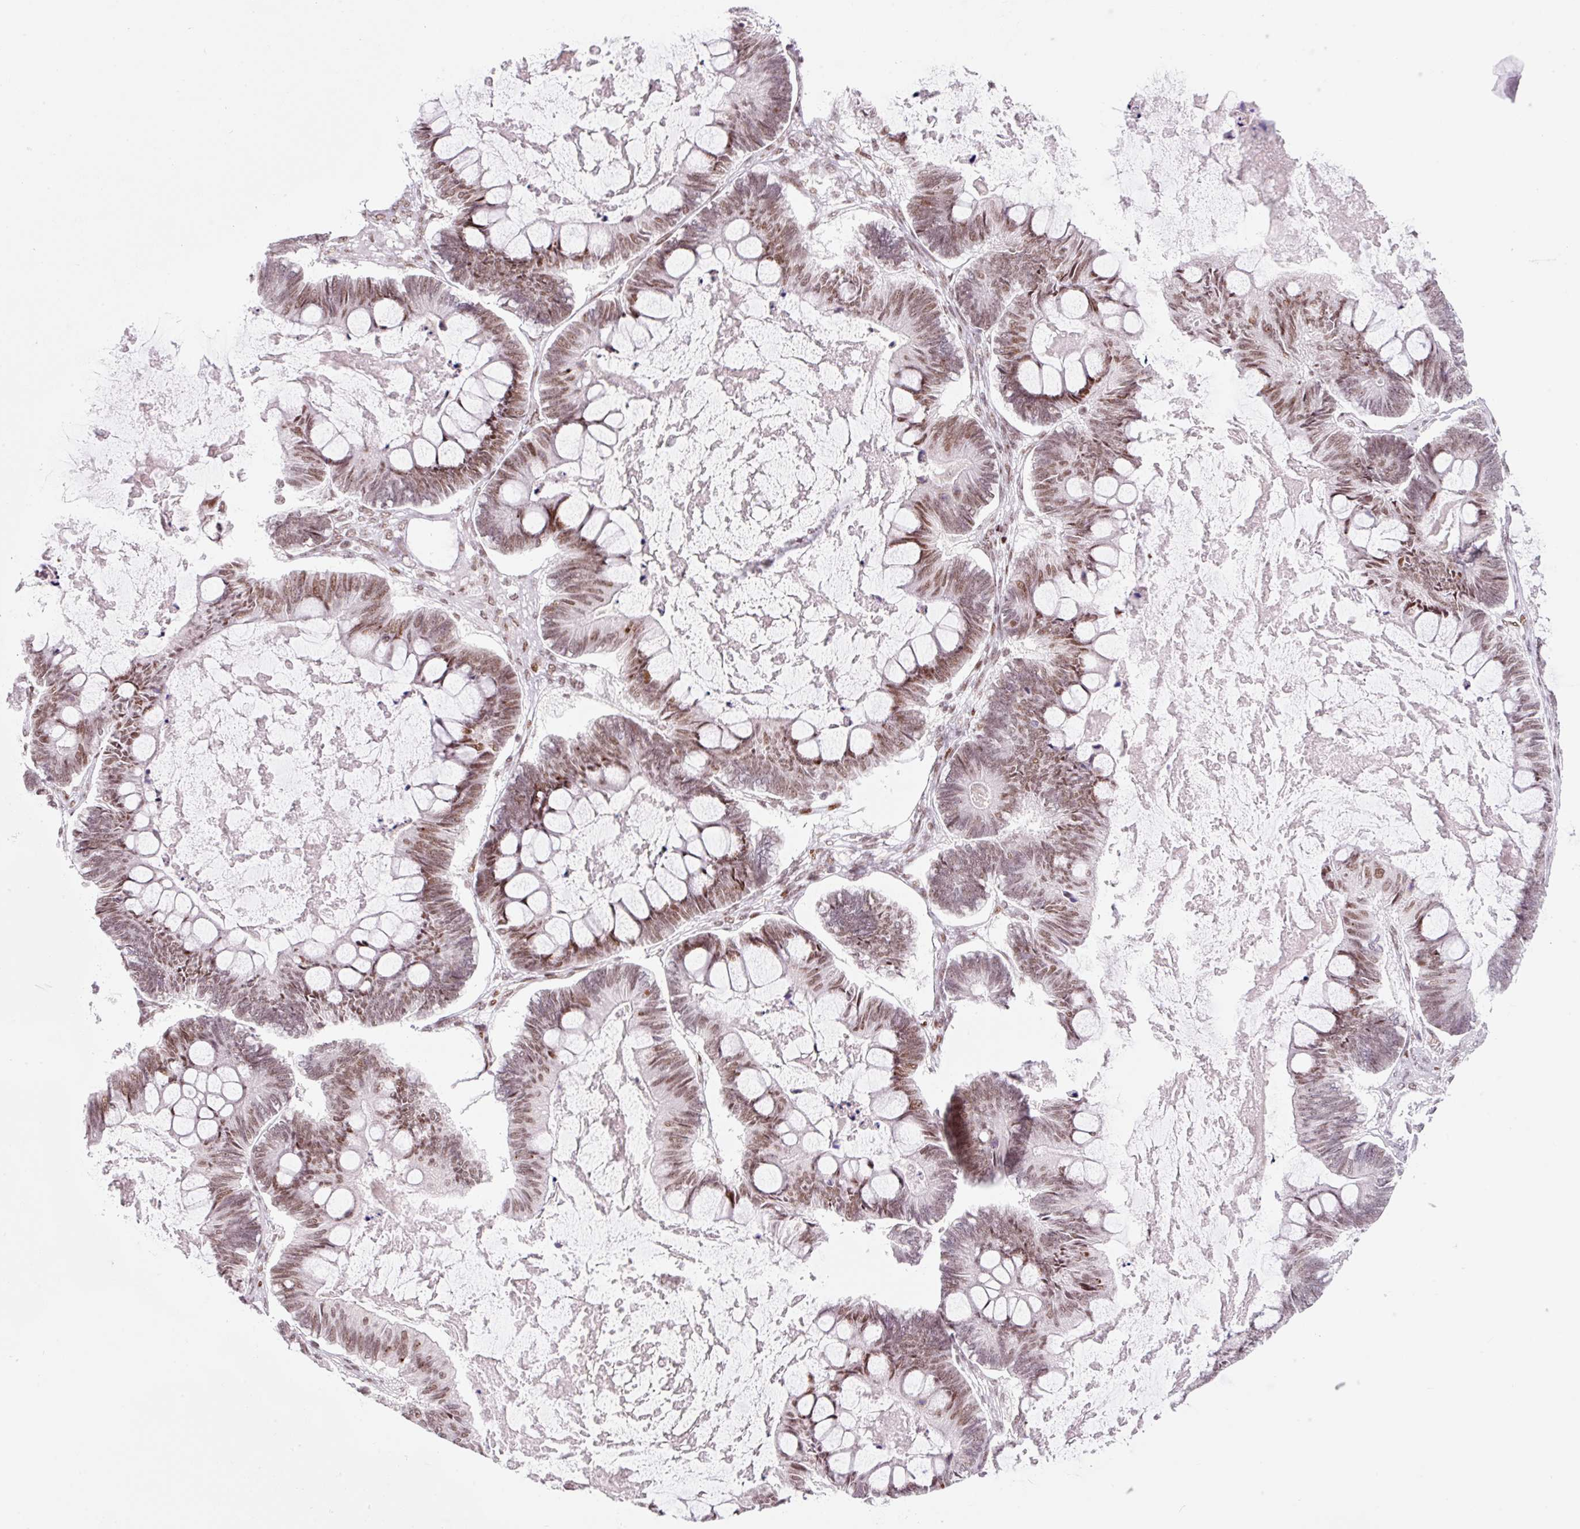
{"staining": {"intensity": "moderate", "quantity": ">75%", "location": "nuclear"}, "tissue": "ovarian cancer", "cell_type": "Tumor cells", "image_type": "cancer", "snomed": [{"axis": "morphology", "description": "Cystadenocarcinoma, mucinous, NOS"}, {"axis": "topography", "description": "Ovary"}], "caption": "Ovarian cancer was stained to show a protein in brown. There is medium levels of moderate nuclear expression in about >75% of tumor cells.", "gene": "CCNL2", "patient": {"sex": "female", "age": 61}}